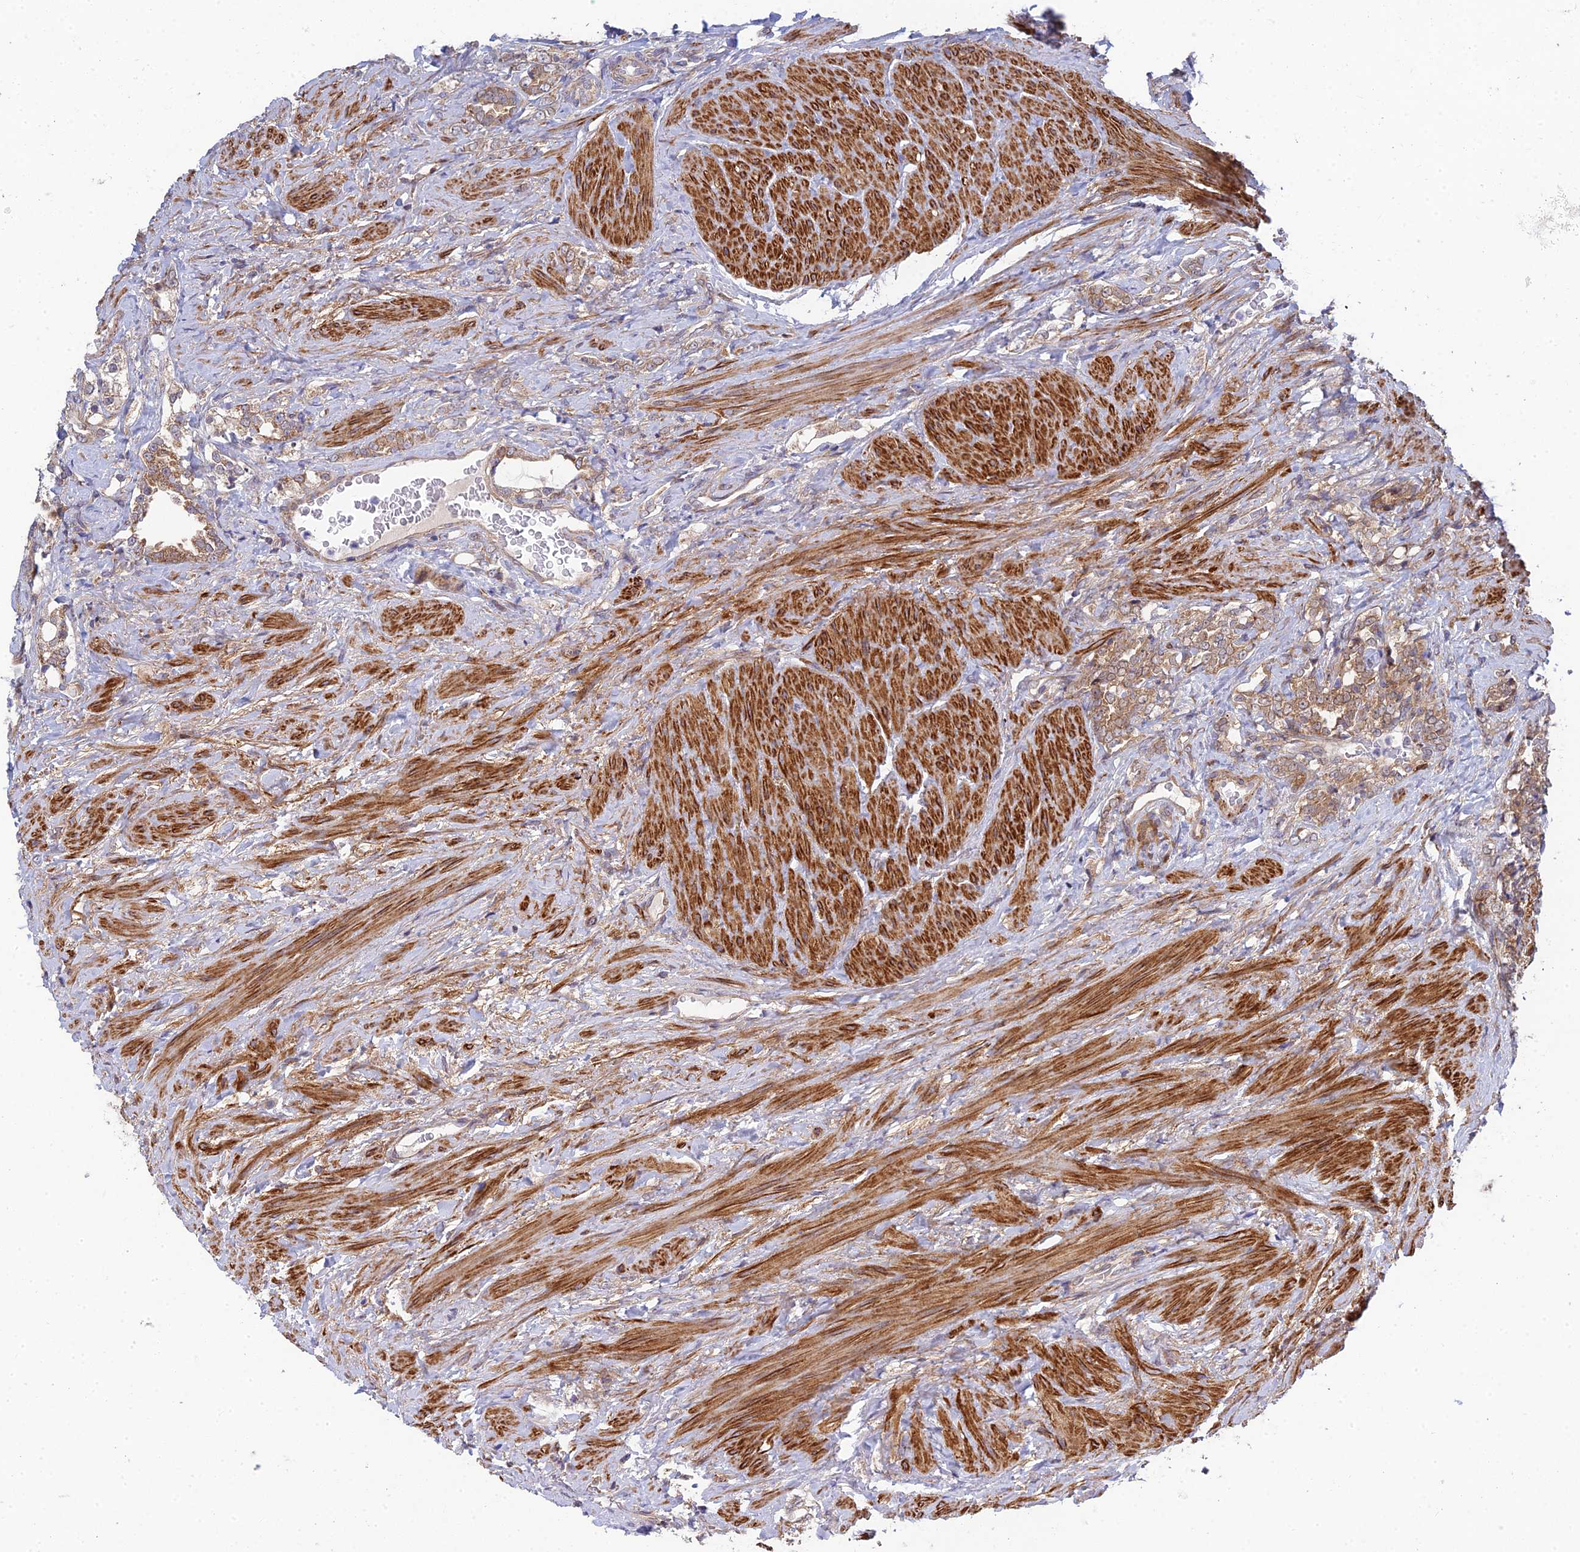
{"staining": {"intensity": "weak", "quantity": ">75%", "location": "cytoplasmic/membranous"}, "tissue": "prostate cancer", "cell_type": "Tumor cells", "image_type": "cancer", "snomed": [{"axis": "morphology", "description": "Adenocarcinoma, High grade"}, {"axis": "topography", "description": "Prostate"}], "caption": "Protein expression analysis of prostate adenocarcinoma (high-grade) reveals weak cytoplasmic/membranous staining in about >75% of tumor cells. Using DAB (3,3'-diaminobenzidine) (brown) and hematoxylin (blue) stains, captured at high magnification using brightfield microscopy.", "gene": "INCA1", "patient": {"sex": "male", "age": 64}}